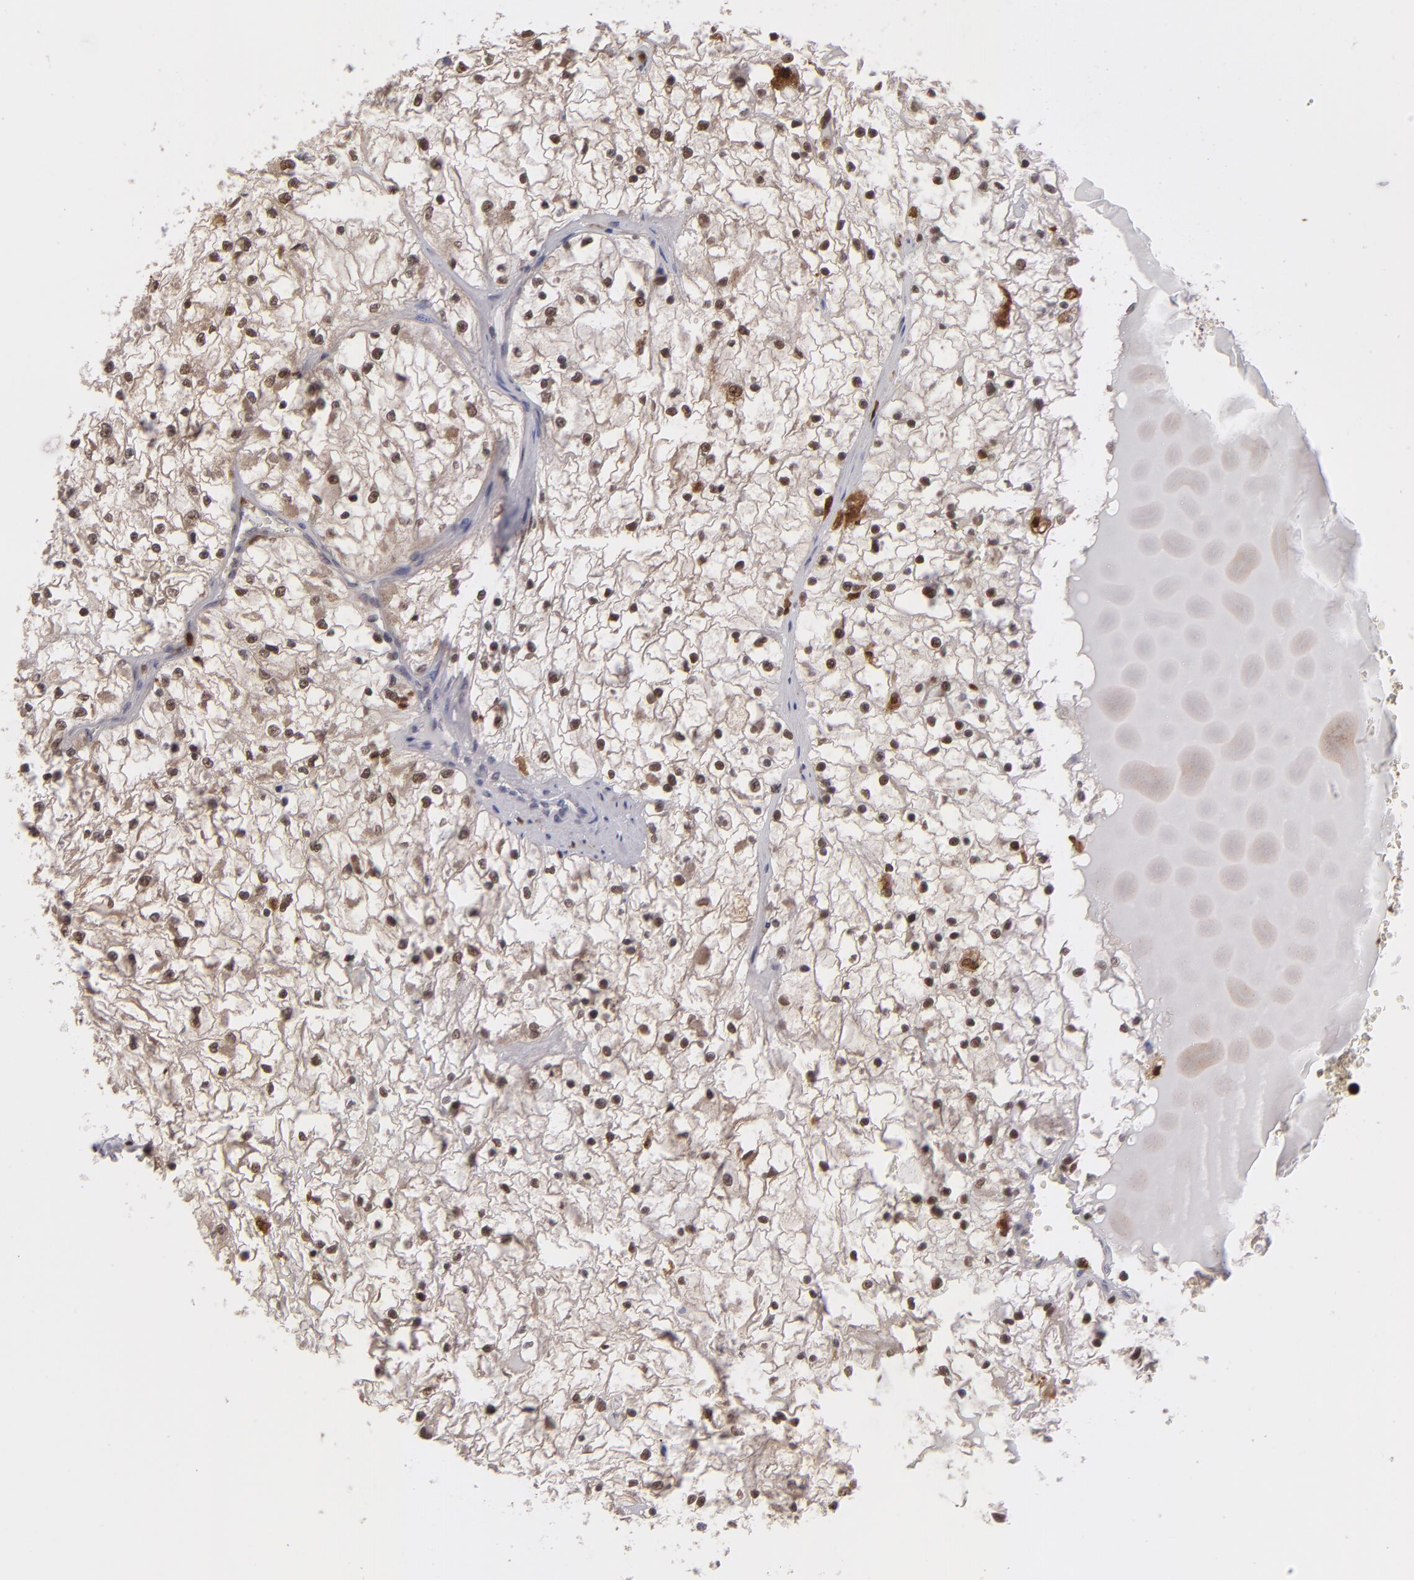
{"staining": {"intensity": "weak", "quantity": ">75%", "location": "cytoplasmic/membranous,nuclear"}, "tissue": "renal cancer", "cell_type": "Tumor cells", "image_type": "cancer", "snomed": [{"axis": "morphology", "description": "Adenocarcinoma, NOS"}, {"axis": "topography", "description": "Kidney"}], "caption": "Renal cancer was stained to show a protein in brown. There is low levels of weak cytoplasmic/membranous and nuclear positivity in about >75% of tumor cells. (brown staining indicates protein expression, while blue staining denotes nuclei).", "gene": "GRB2", "patient": {"sex": "male", "age": 61}}